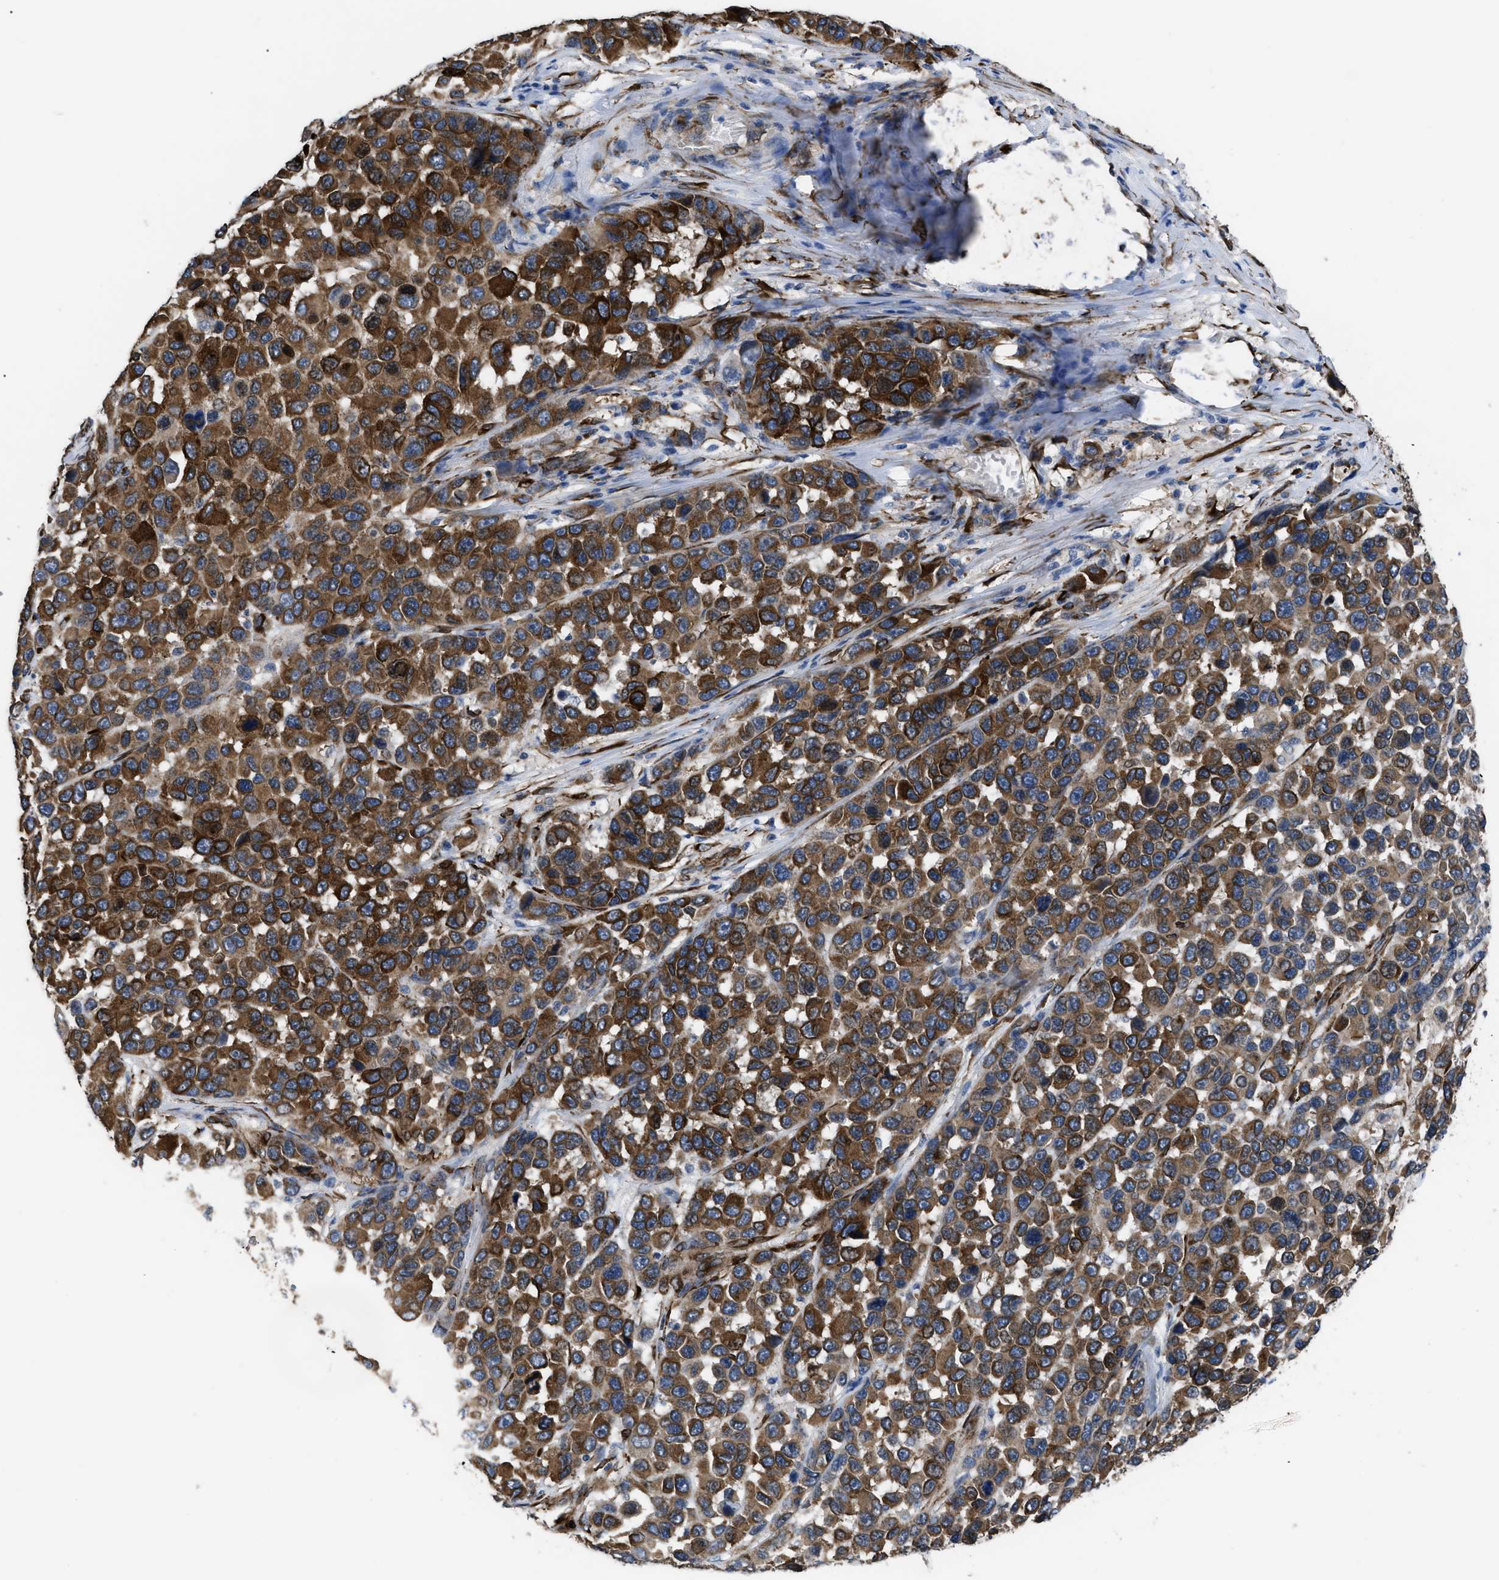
{"staining": {"intensity": "strong", "quantity": ">75%", "location": "cytoplasmic/membranous"}, "tissue": "melanoma", "cell_type": "Tumor cells", "image_type": "cancer", "snomed": [{"axis": "morphology", "description": "Malignant melanoma, NOS"}, {"axis": "topography", "description": "Skin"}], "caption": "Melanoma stained for a protein exhibits strong cytoplasmic/membranous positivity in tumor cells. (DAB IHC, brown staining for protein, blue staining for nuclei).", "gene": "SQLE", "patient": {"sex": "male", "age": 53}}